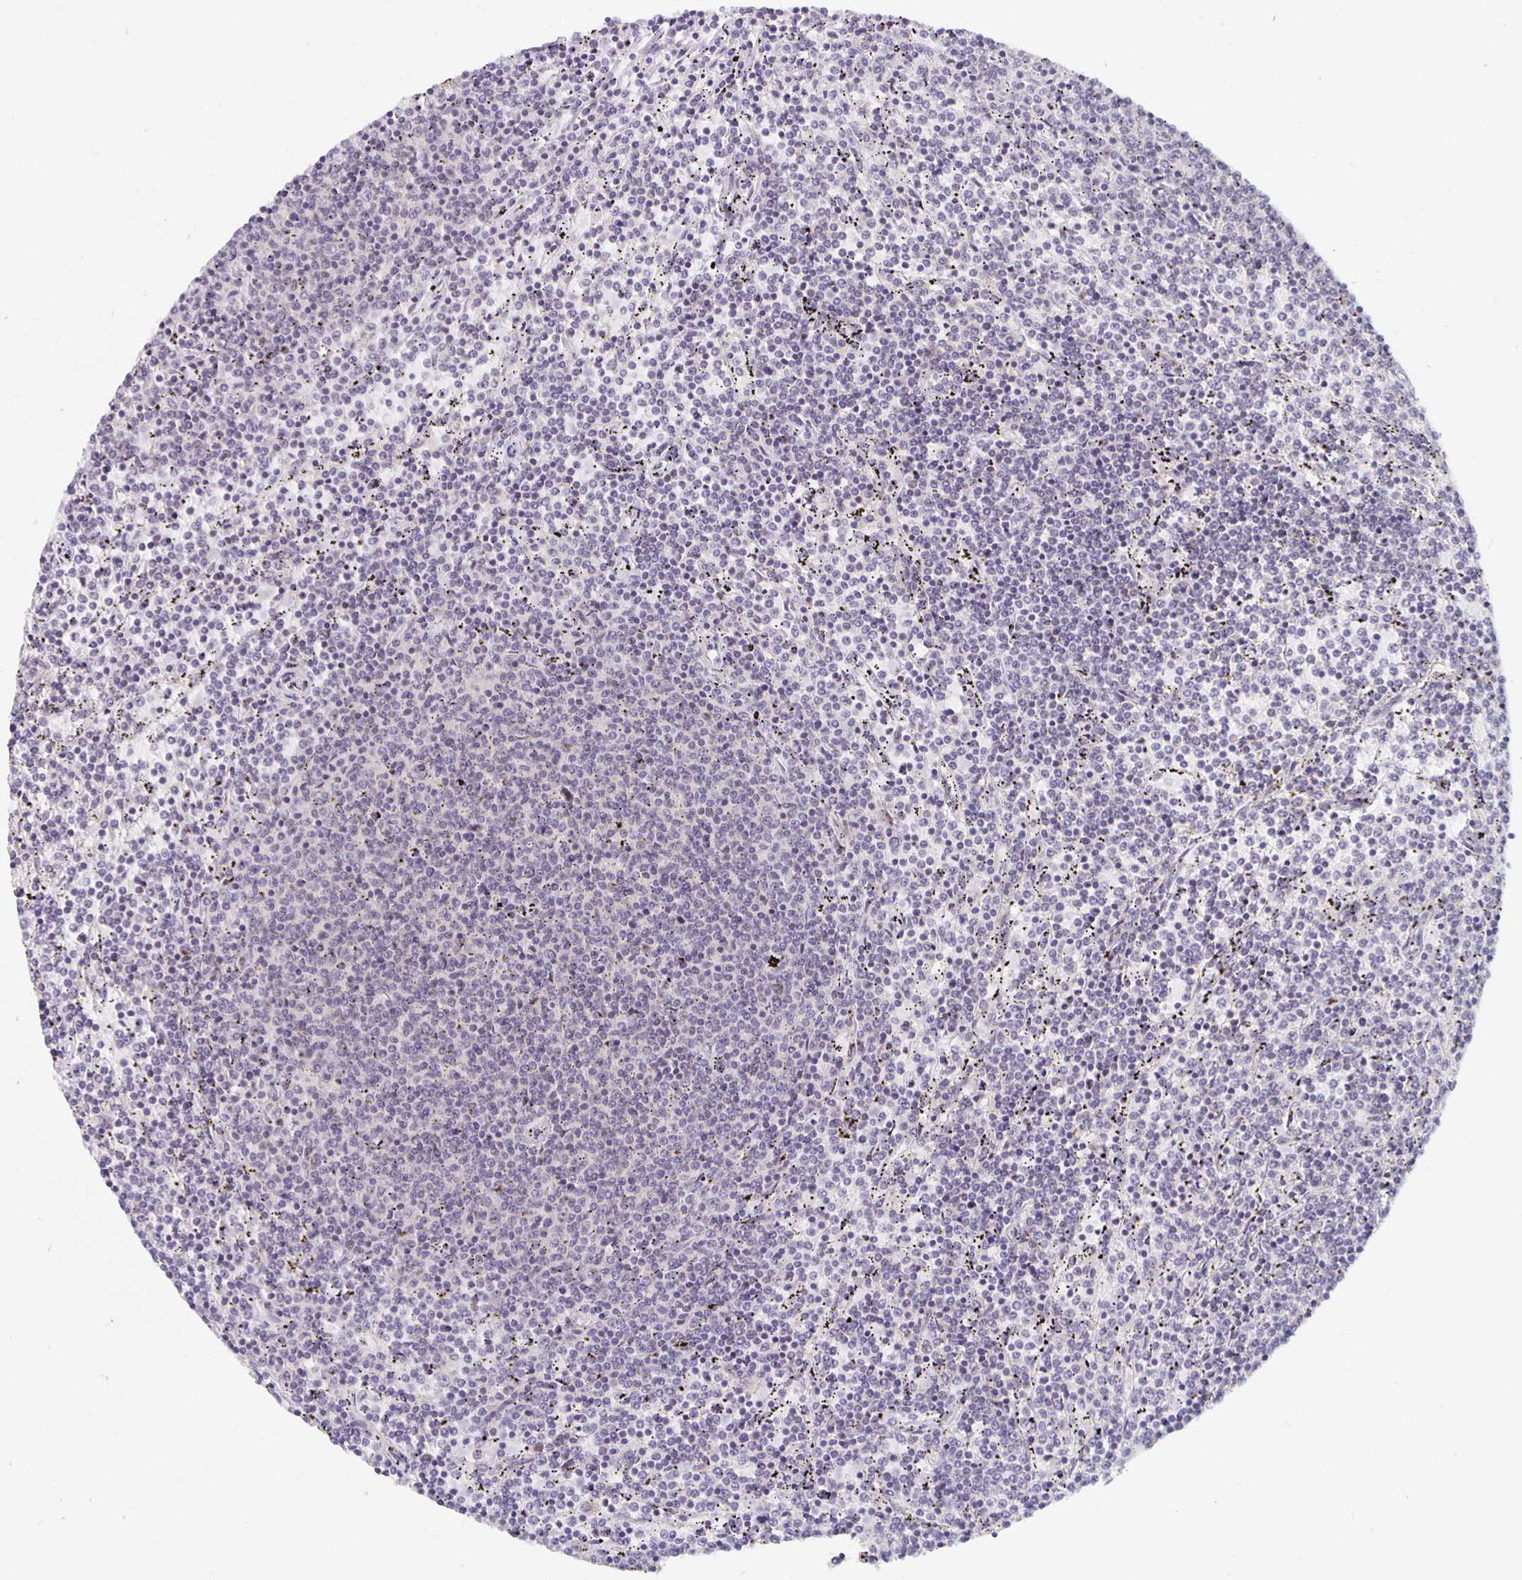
{"staining": {"intensity": "weak", "quantity": "25%-75%", "location": "nuclear"}, "tissue": "lymphoma", "cell_type": "Tumor cells", "image_type": "cancer", "snomed": [{"axis": "morphology", "description": "Malignant lymphoma, non-Hodgkin's type, Low grade"}, {"axis": "topography", "description": "Spleen"}], "caption": "IHC of human lymphoma exhibits low levels of weak nuclear staining in approximately 25%-75% of tumor cells.", "gene": "NUP85", "patient": {"sex": "female", "age": 50}}